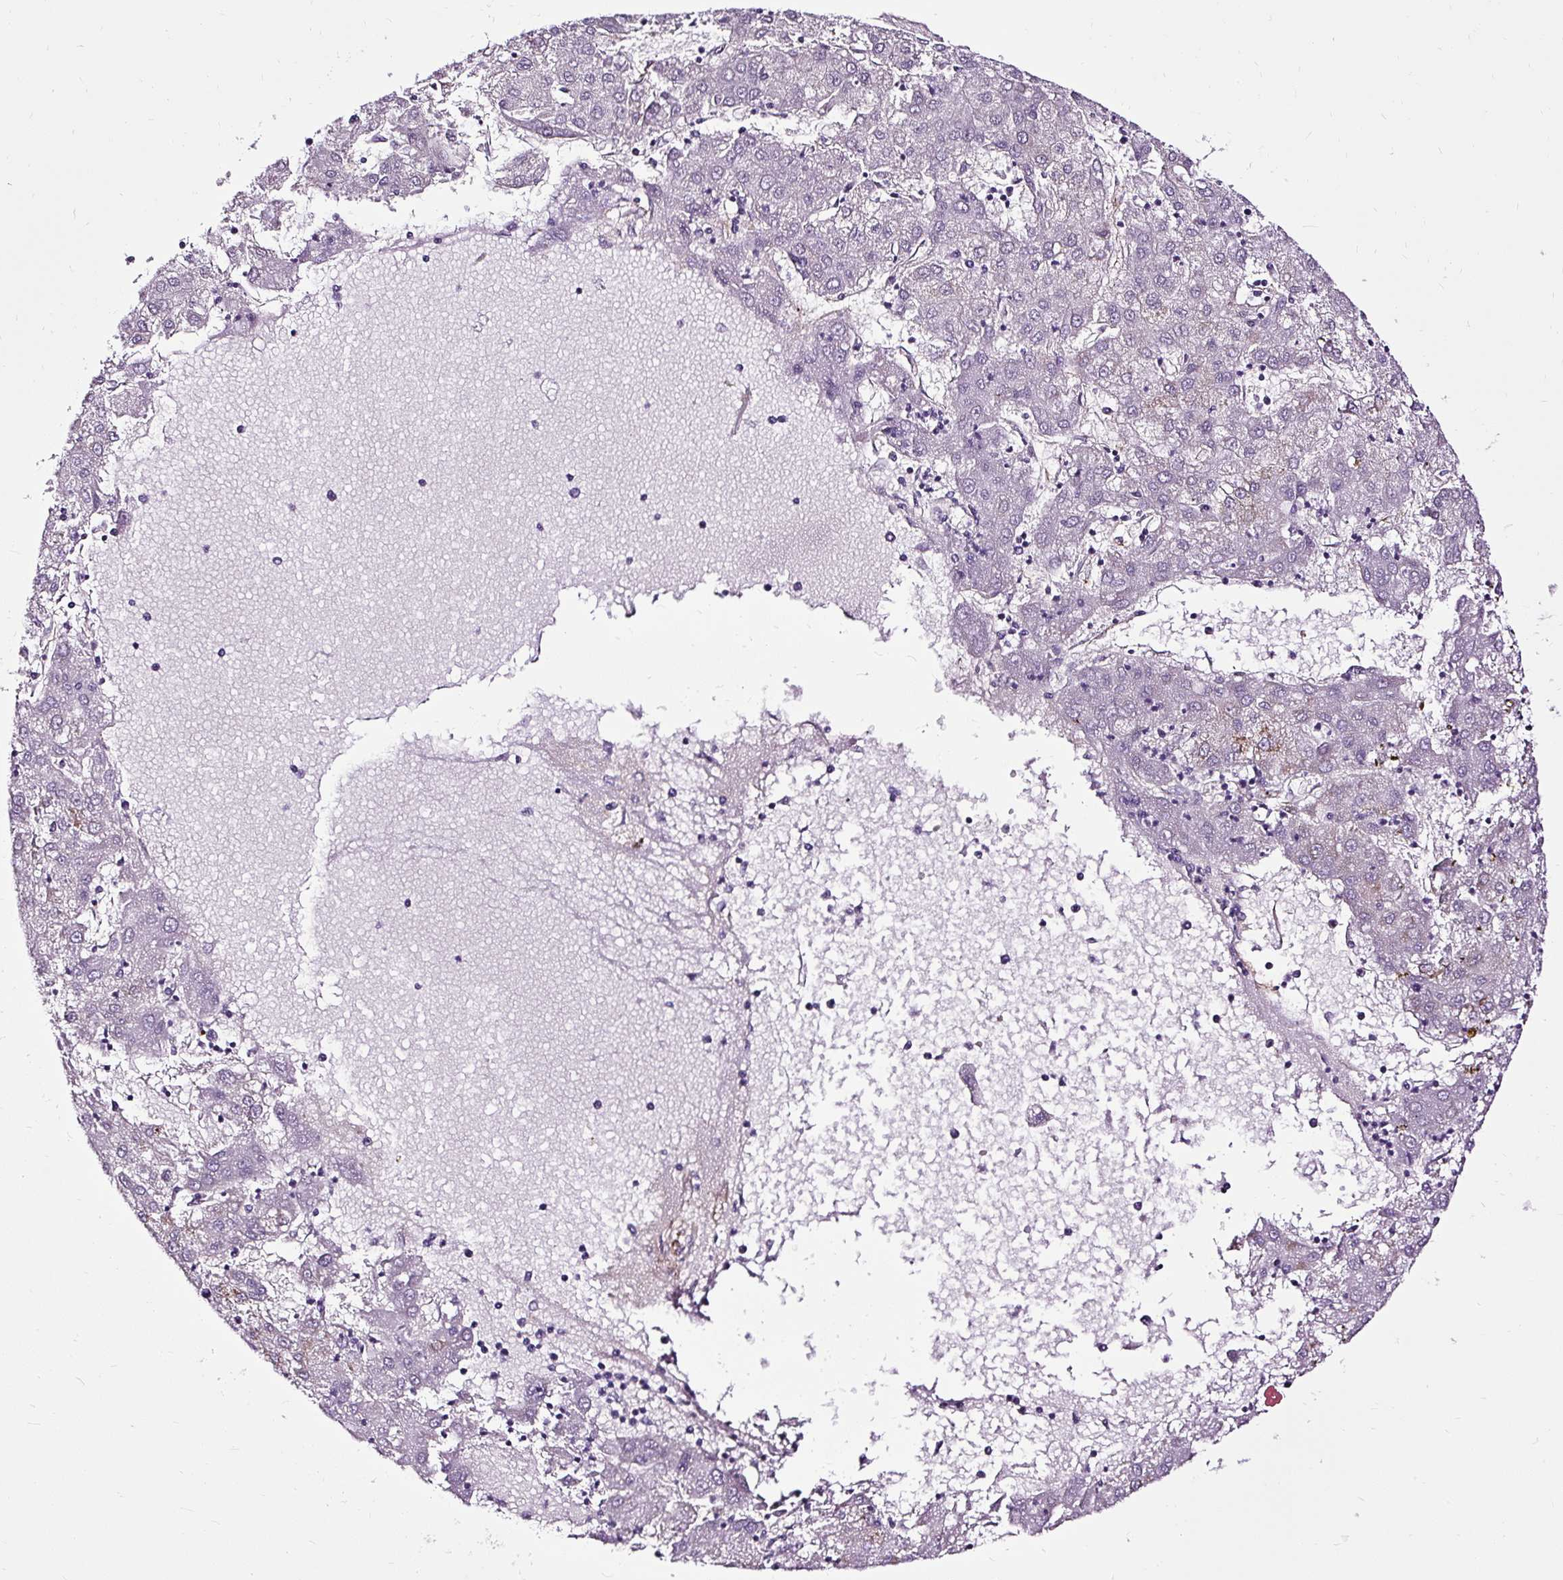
{"staining": {"intensity": "moderate", "quantity": "<25%", "location": "cytoplasmic/membranous"}, "tissue": "liver cancer", "cell_type": "Tumor cells", "image_type": "cancer", "snomed": [{"axis": "morphology", "description": "Carcinoma, Hepatocellular, NOS"}, {"axis": "topography", "description": "Liver"}], "caption": "The photomicrograph exhibits immunohistochemical staining of liver hepatocellular carcinoma. There is moderate cytoplasmic/membranous positivity is seen in approximately <25% of tumor cells. (IHC, brightfield microscopy, high magnification).", "gene": "SLC7A8", "patient": {"sex": "male", "age": 72}}